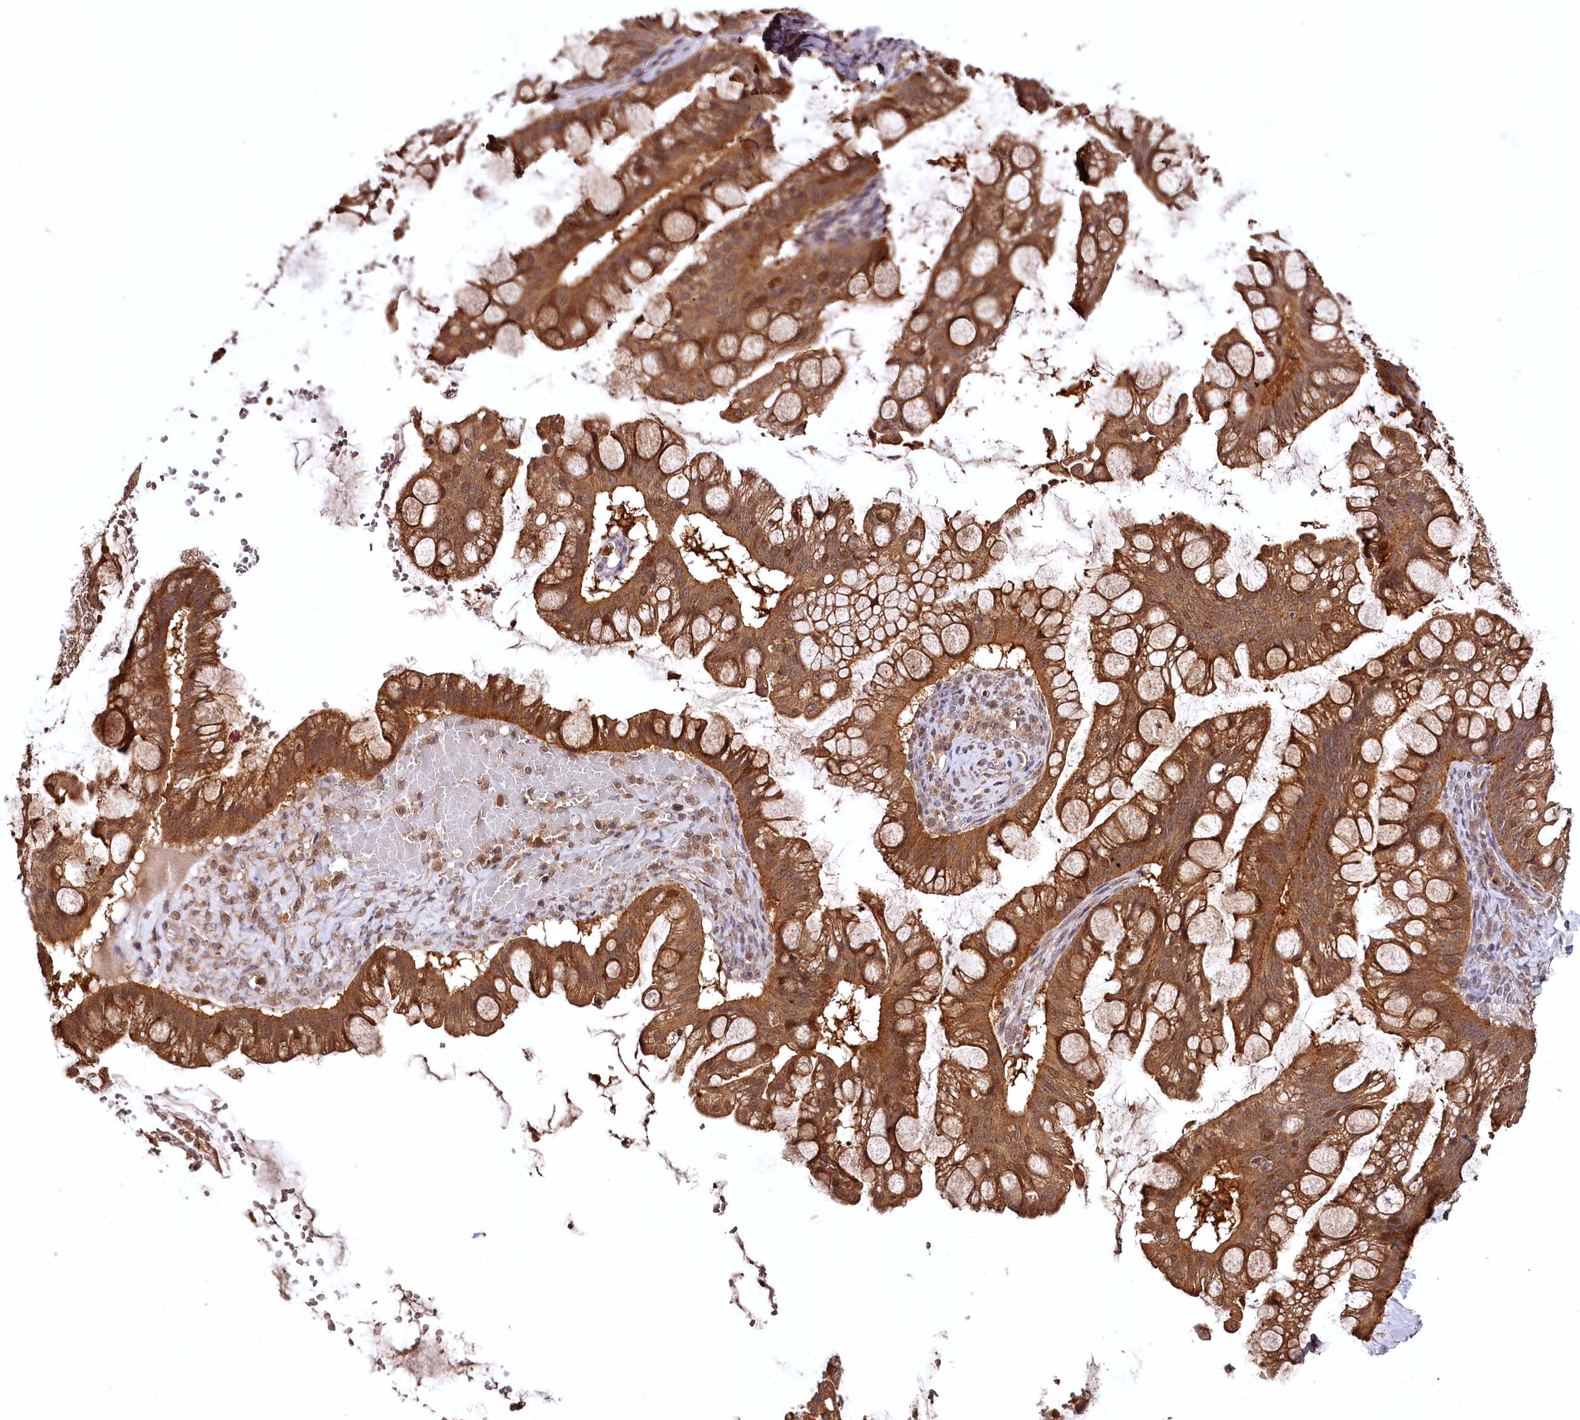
{"staining": {"intensity": "moderate", "quantity": ">75%", "location": "cytoplasmic/membranous"}, "tissue": "ovarian cancer", "cell_type": "Tumor cells", "image_type": "cancer", "snomed": [{"axis": "morphology", "description": "Cystadenocarcinoma, mucinous, NOS"}, {"axis": "topography", "description": "Ovary"}], "caption": "DAB (3,3'-diaminobenzidine) immunohistochemical staining of ovarian cancer exhibits moderate cytoplasmic/membranous protein expression in approximately >75% of tumor cells. (brown staining indicates protein expression, while blue staining denotes nuclei).", "gene": "TTC12", "patient": {"sex": "female", "age": 73}}